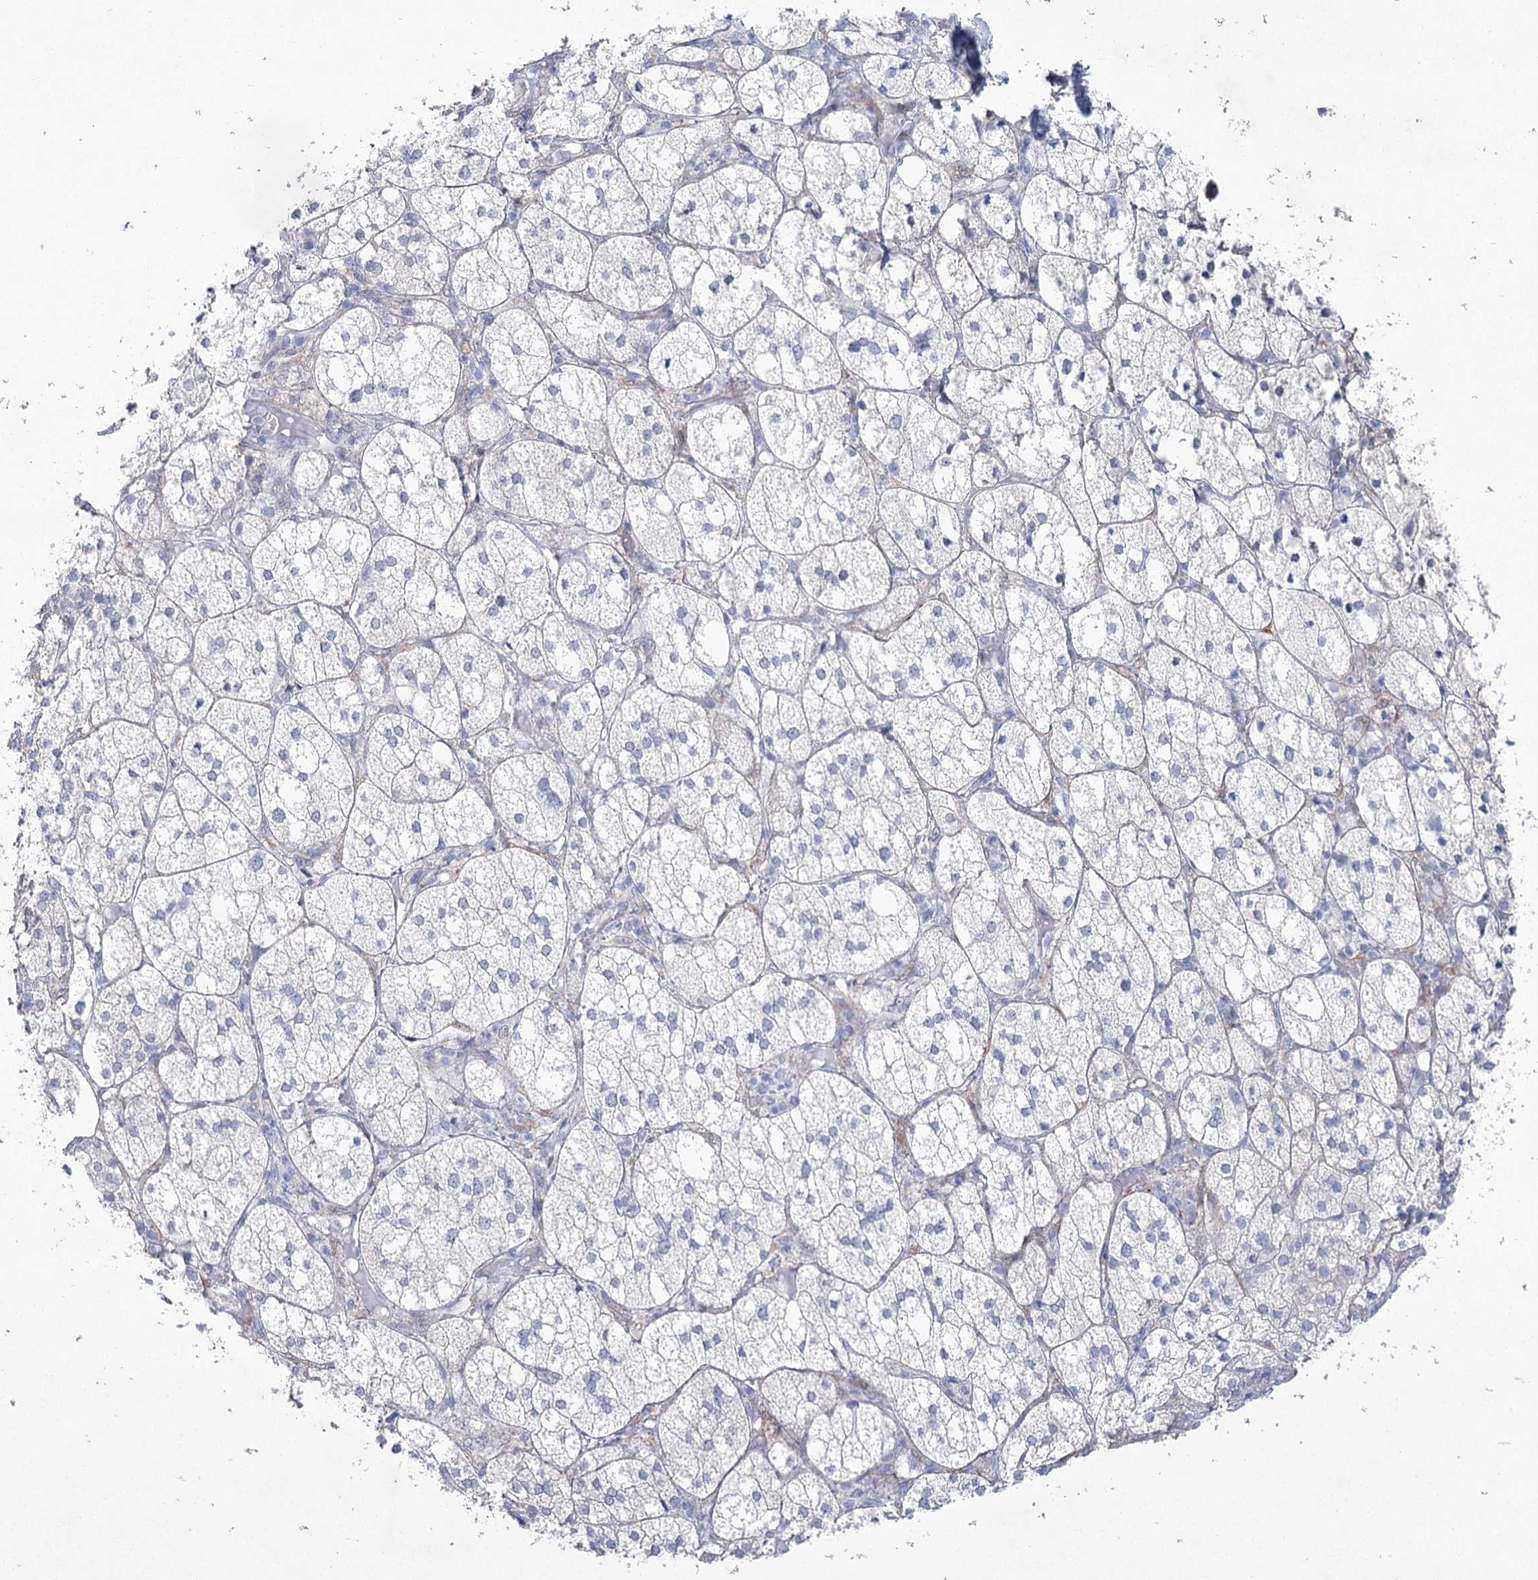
{"staining": {"intensity": "negative", "quantity": "none", "location": "none"}, "tissue": "adrenal gland", "cell_type": "Glandular cells", "image_type": "normal", "snomed": [{"axis": "morphology", "description": "Normal tissue, NOS"}, {"axis": "topography", "description": "Adrenal gland"}], "caption": "Adrenal gland was stained to show a protein in brown. There is no significant staining in glandular cells. The staining is performed using DAB (3,3'-diaminobenzidine) brown chromogen with nuclei counter-stained in using hematoxylin.", "gene": "CCDC88A", "patient": {"sex": "female", "age": 61}}